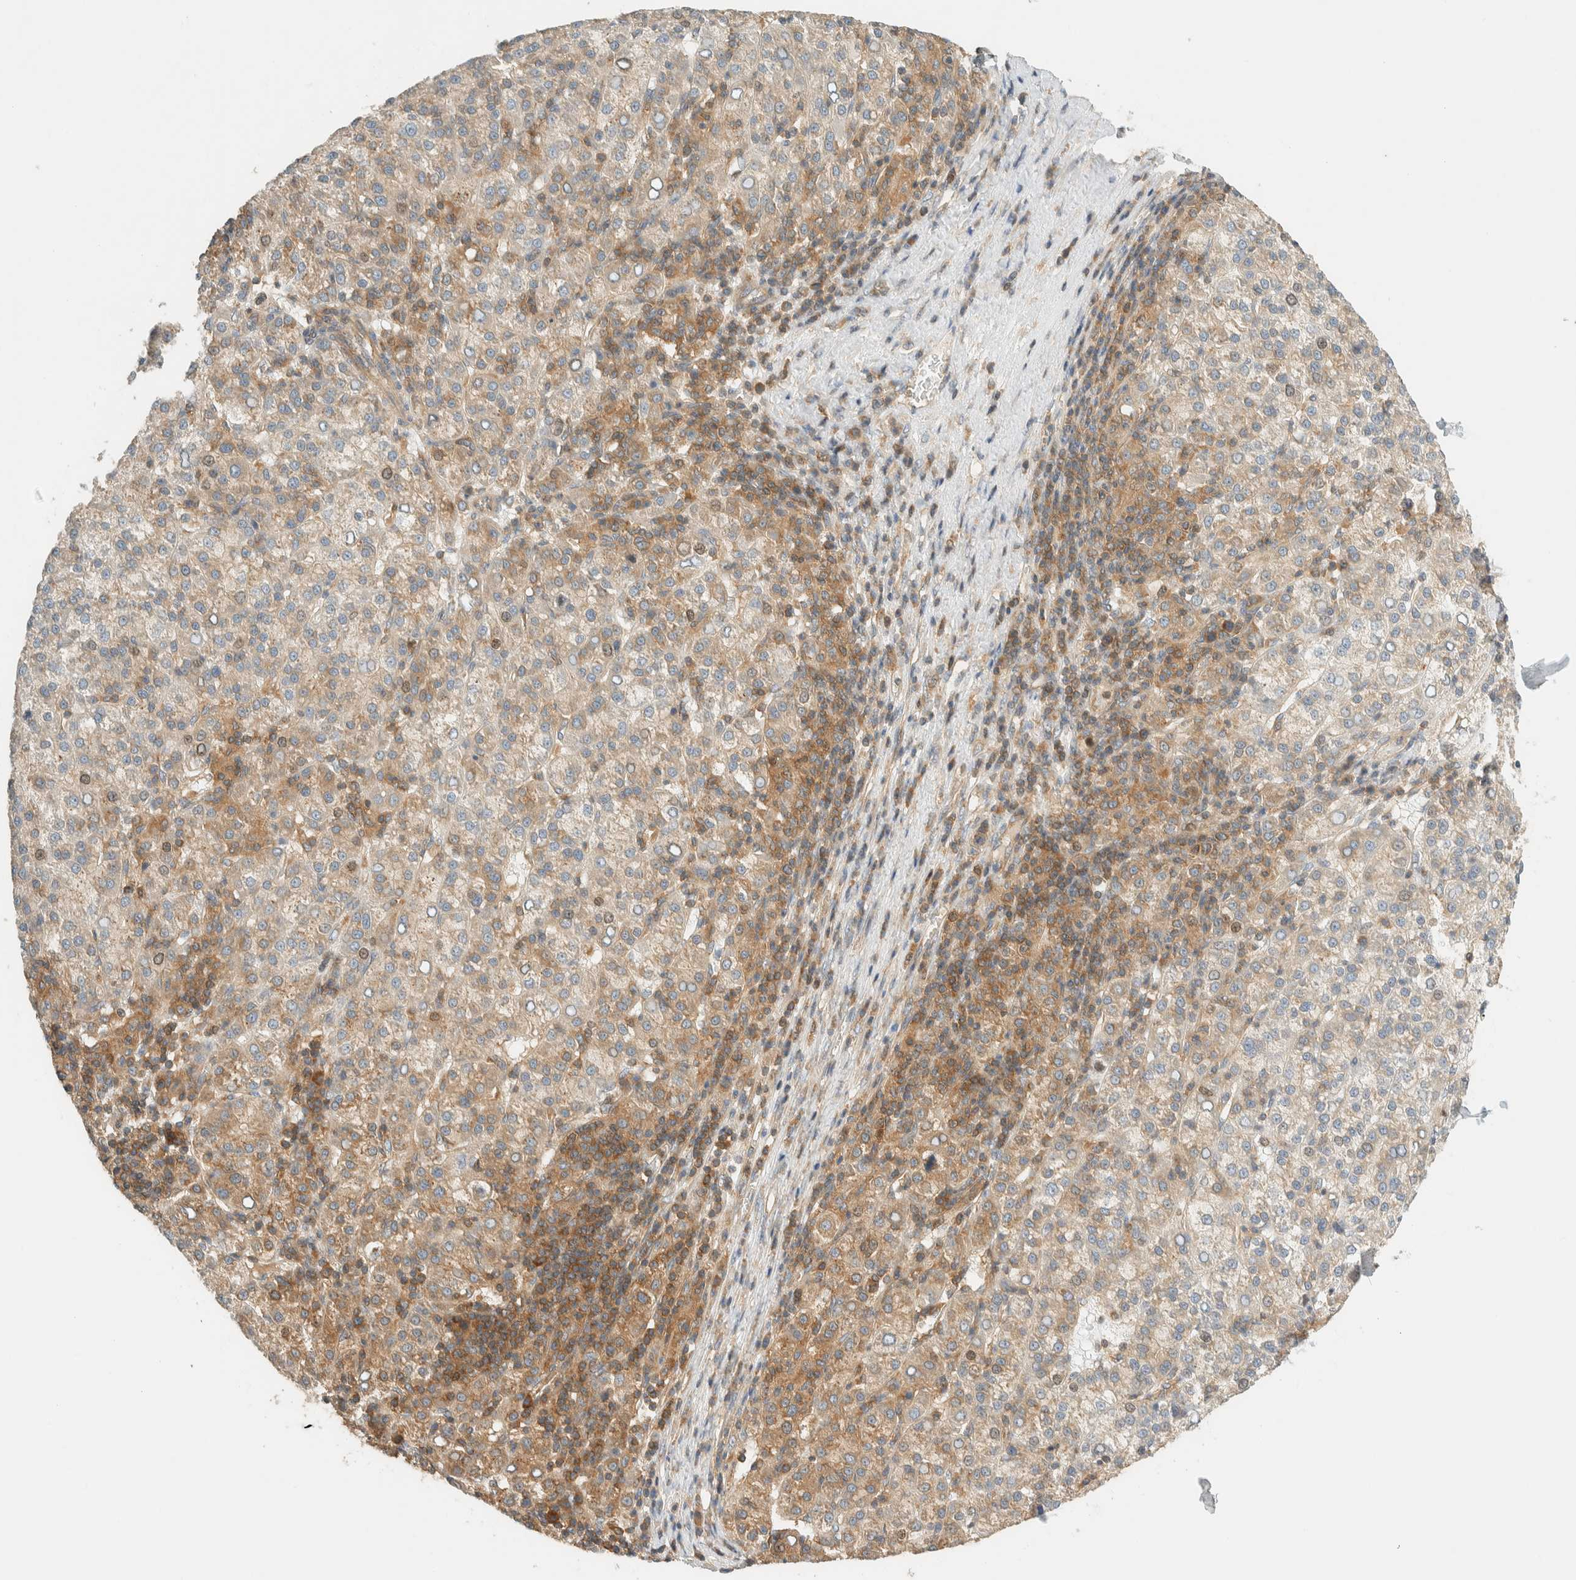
{"staining": {"intensity": "moderate", "quantity": "25%-75%", "location": "cytoplasmic/membranous"}, "tissue": "liver cancer", "cell_type": "Tumor cells", "image_type": "cancer", "snomed": [{"axis": "morphology", "description": "Carcinoma, Hepatocellular, NOS"}, {"axis": "topography", "description": "Liver"}], "caption": "Protein expression analysis of human liver cancer reveals moderate cytoplasmic/membranous positivity in about 25%-75% of tumor cells. The staining is performed using DAB brown chromogen to label protein expression. The nuclei are counter-stained blue using hematoxylin.", "gene": "ARFGEF1", "patient": {"sex": "female", "age": 58}}